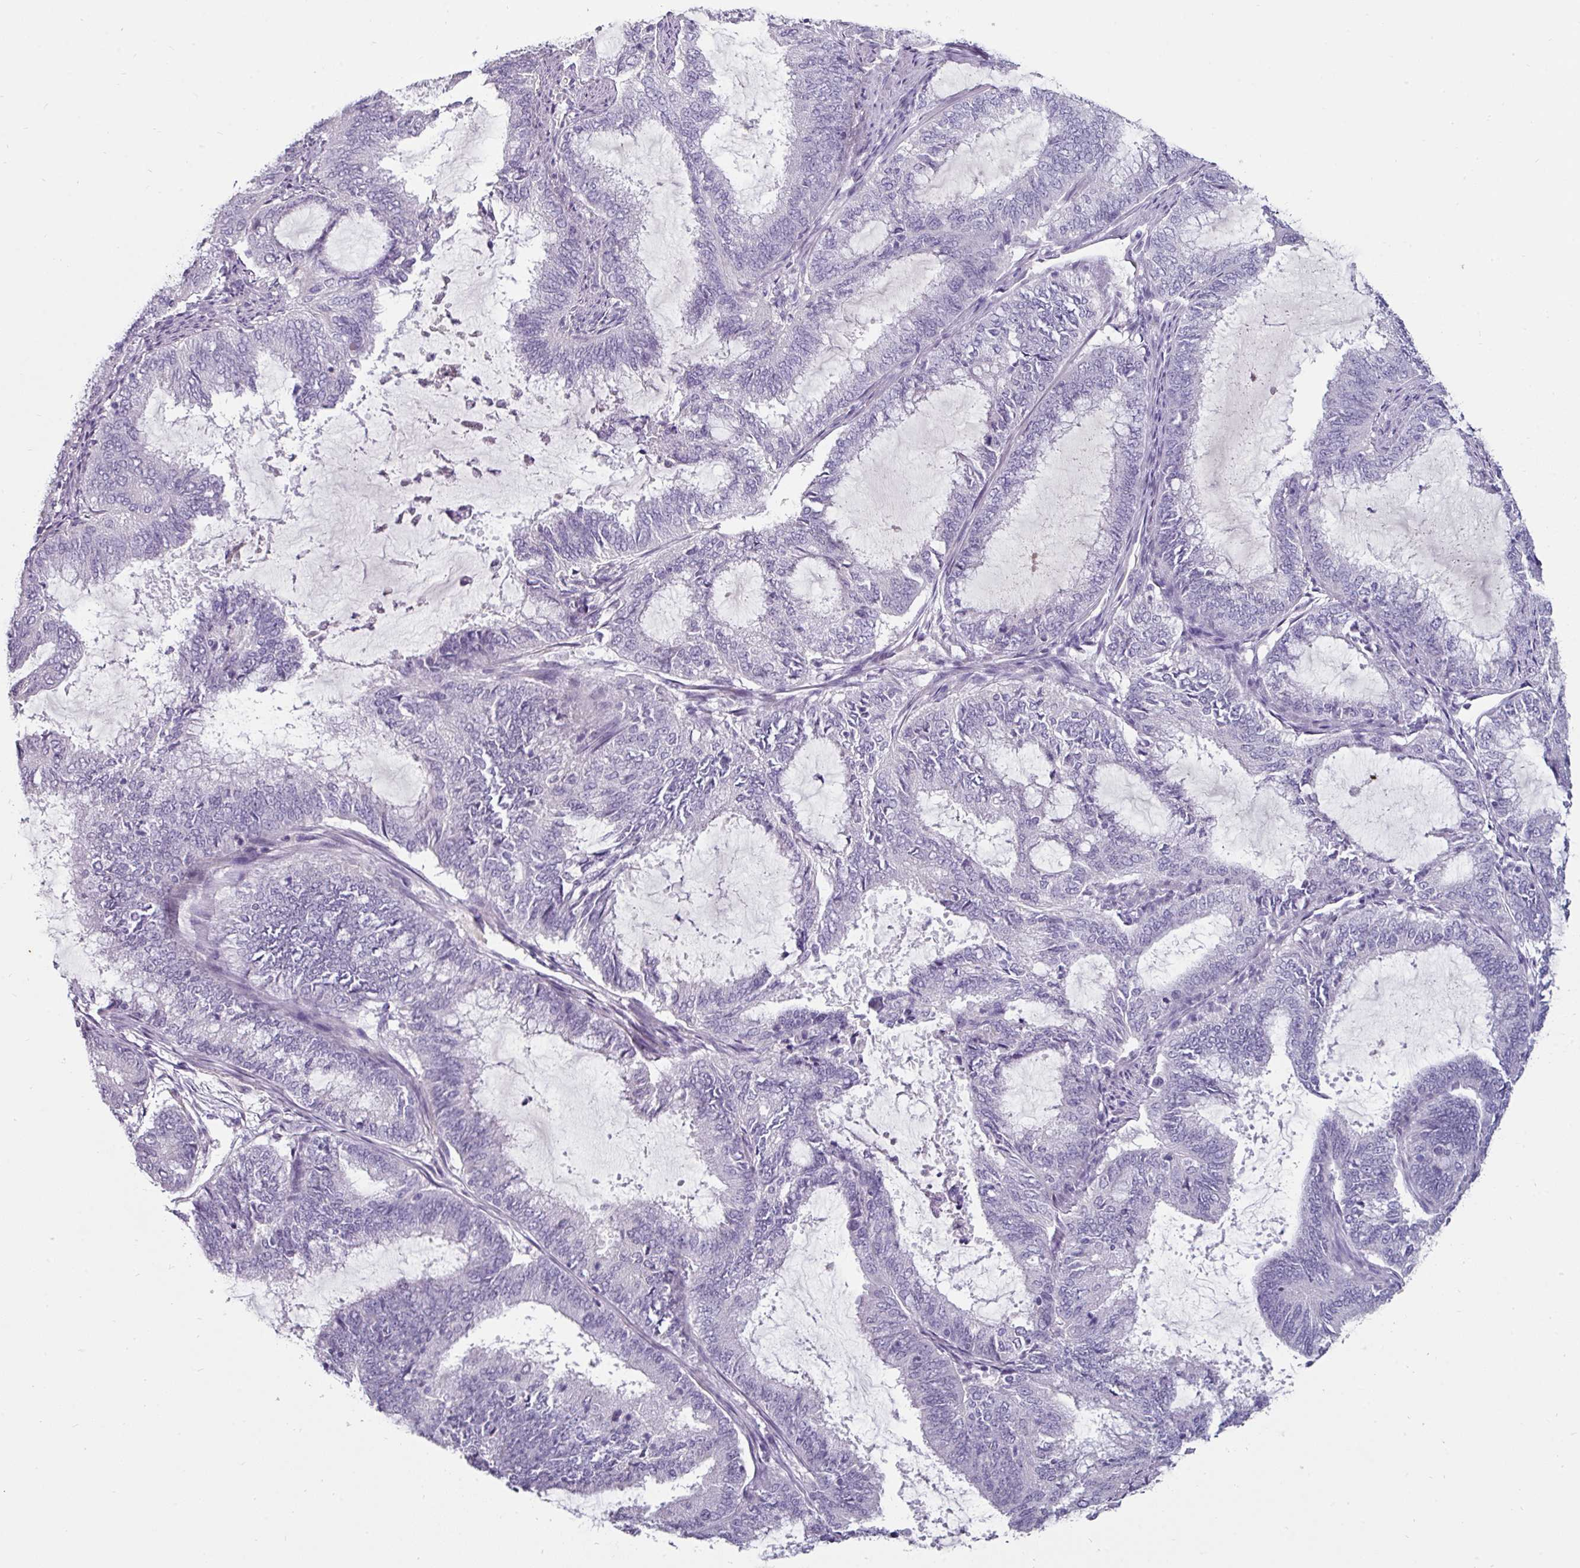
{"staining": {"intensity": "negative", "quantity": "none", "location": "none"}, "tissue": "endometrial cancer", "cell_type": "Tumor cells", "image_type": "cancer", "snomed": [{"axis": "morphology", "description": "Adenocarcinoma, NOS"}, {"axis": "topography", "description": "Endometrium"}], "caption": "An IHC micrograph of endometrial adenocarcinoma is shown. There is no staining in tumor cells of endometrial adenocarcinoma.", "gene": "EYA3", "patient": {"sex": "female", "age": 51}}